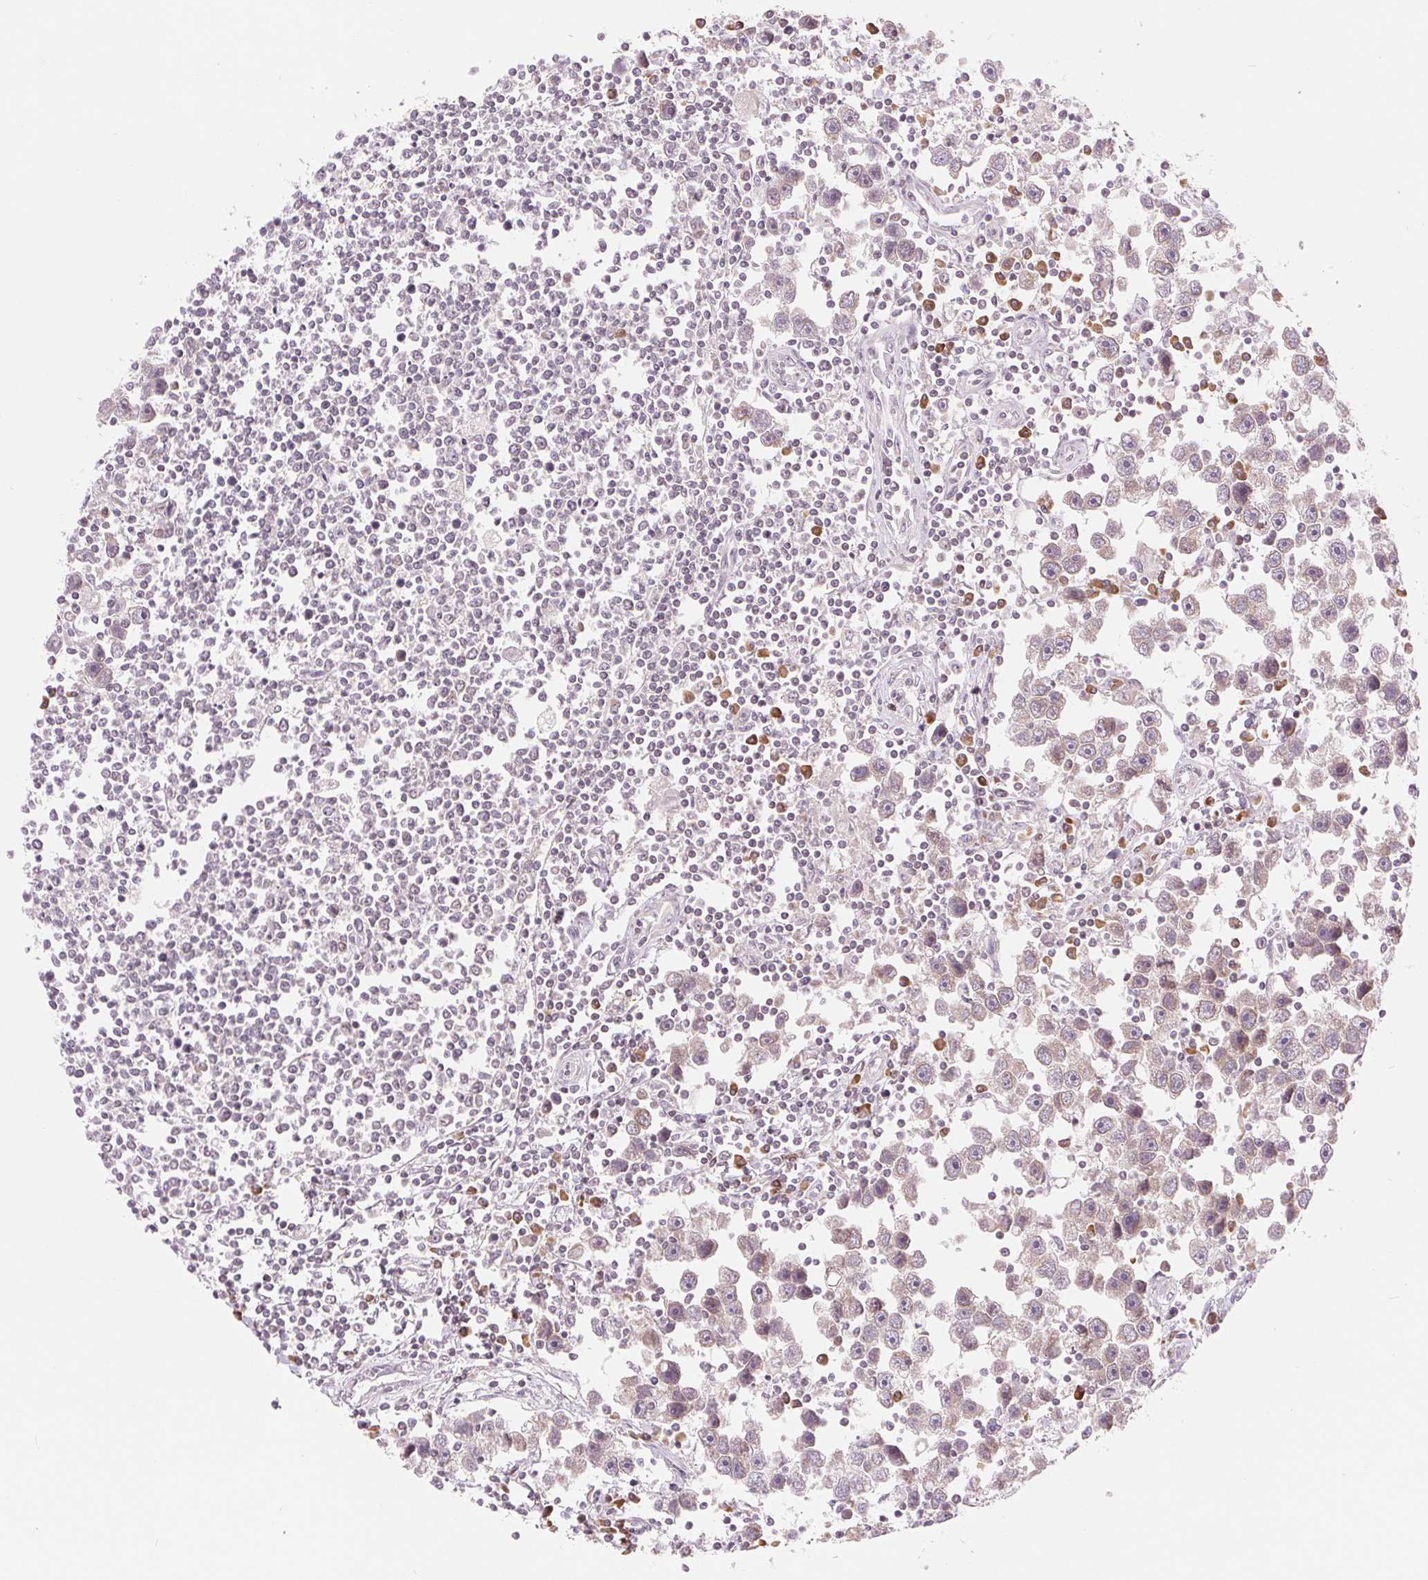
{"staining": {"intensity": "weak", "quantity": "25%-75%", "location": "cytoplasmic/membranous"}, "tissue": "testis cancer", "cell_type": "Tumor cells", "image_type": "cancer", "snomed": [{"axis": "morphology", "description": "Seminoma, NOS"}, {"axis": "topography", "description": "Testis"}], "caption": "IHC micrograph of neoplastic tissue: human testis cancer (seminoma) stained using immunohistochemistry (IHC) reveals low levels of weak protein expression localized specifically in the cytoplasmic/membranous of tumor cells, appearing as a cytoplasmic/membranous brown color.", "gene": "TECR", "patient": {"sex": "male", "age": 30}}